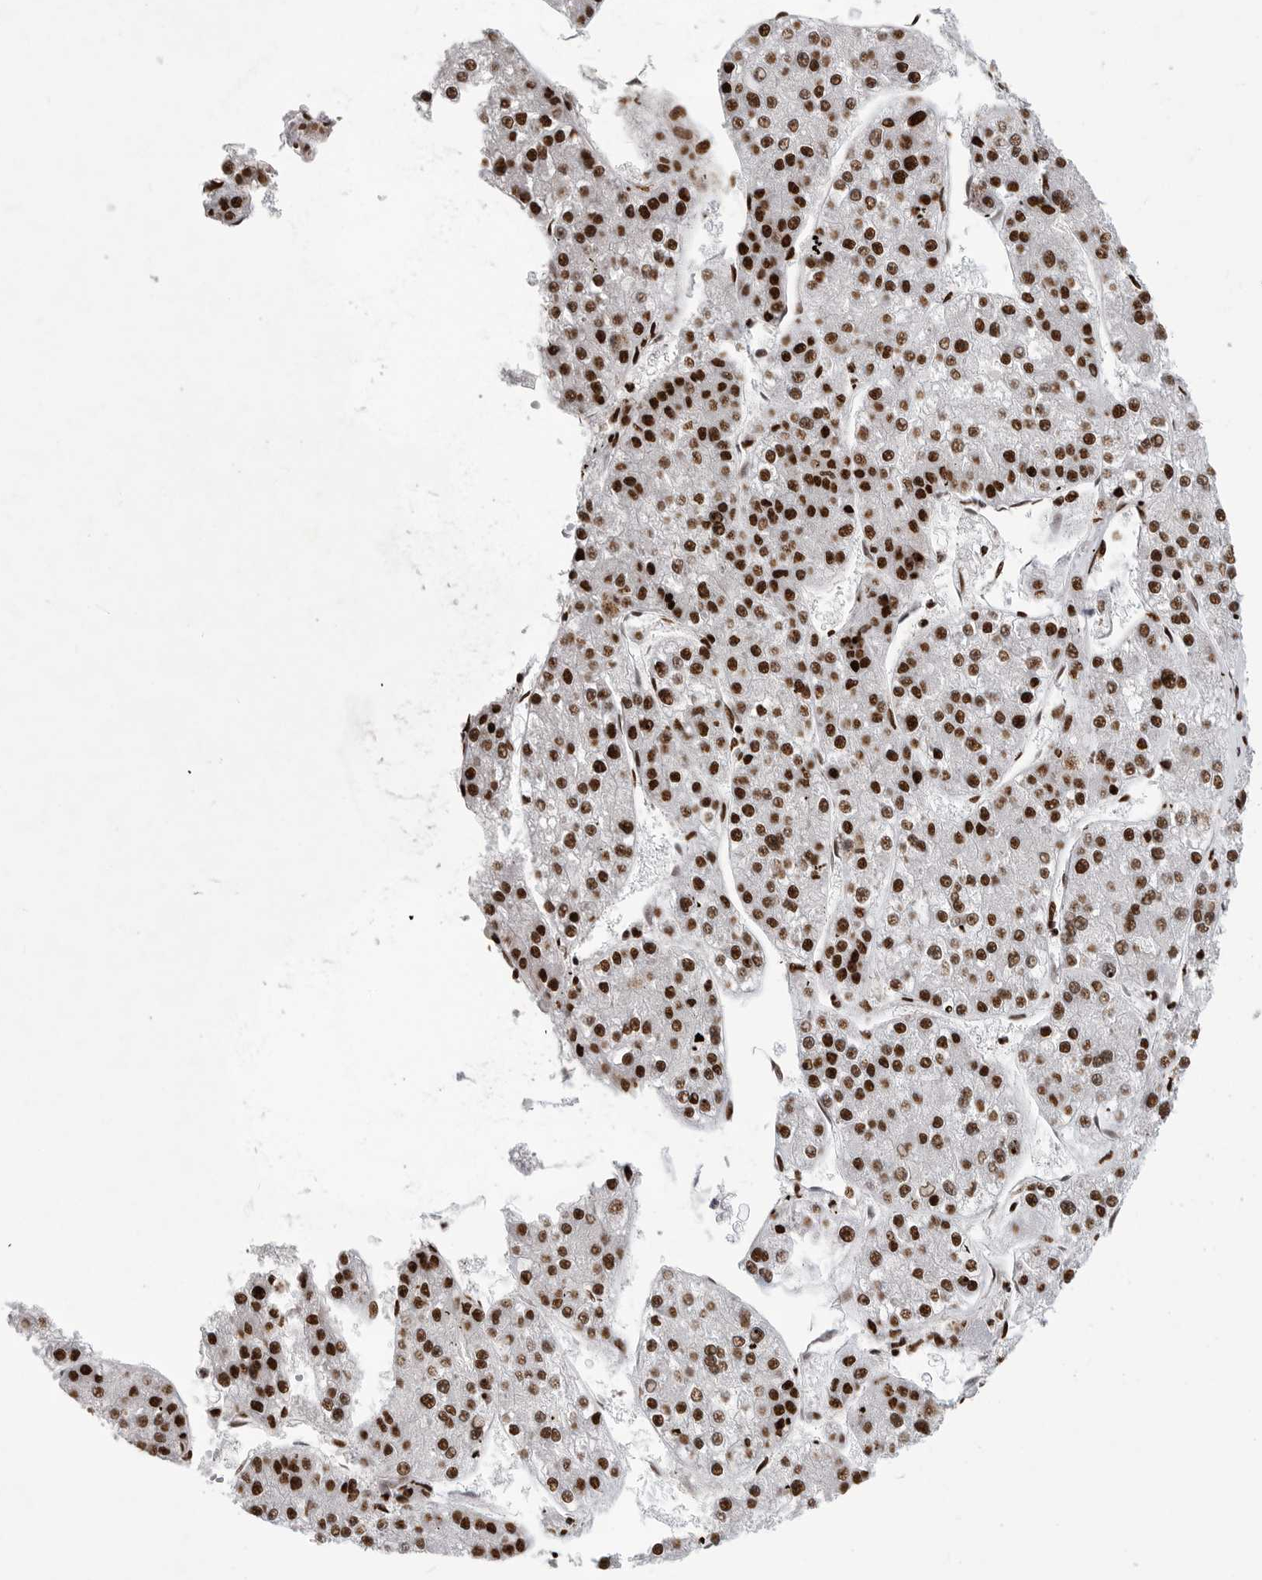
{"staining": {"intensity": "strong", "quantity": ">75%", "location": "nuclear"}, "tissue": "liver cancer", "cell_type": "Tumor cells", "image_type": "cancer", "snomed": [{"axis": "morphology", "description": "Carcinoma, Hepatocellular, NOS"}, {"axis": "topography", "description": "Liver"}], "caption": "Immunohistochemistry (DAB (3,3'-diaminobenzidine)) staining of human hepatocellular carcinoma (liver) demonstrates strong nuclear protein expression in approximately >75% of tumor cells. (IHC, brightfield microscopy, high magnification).", "gene": "BCLAF1", "patient": {"sex": "female", "age": 73}}